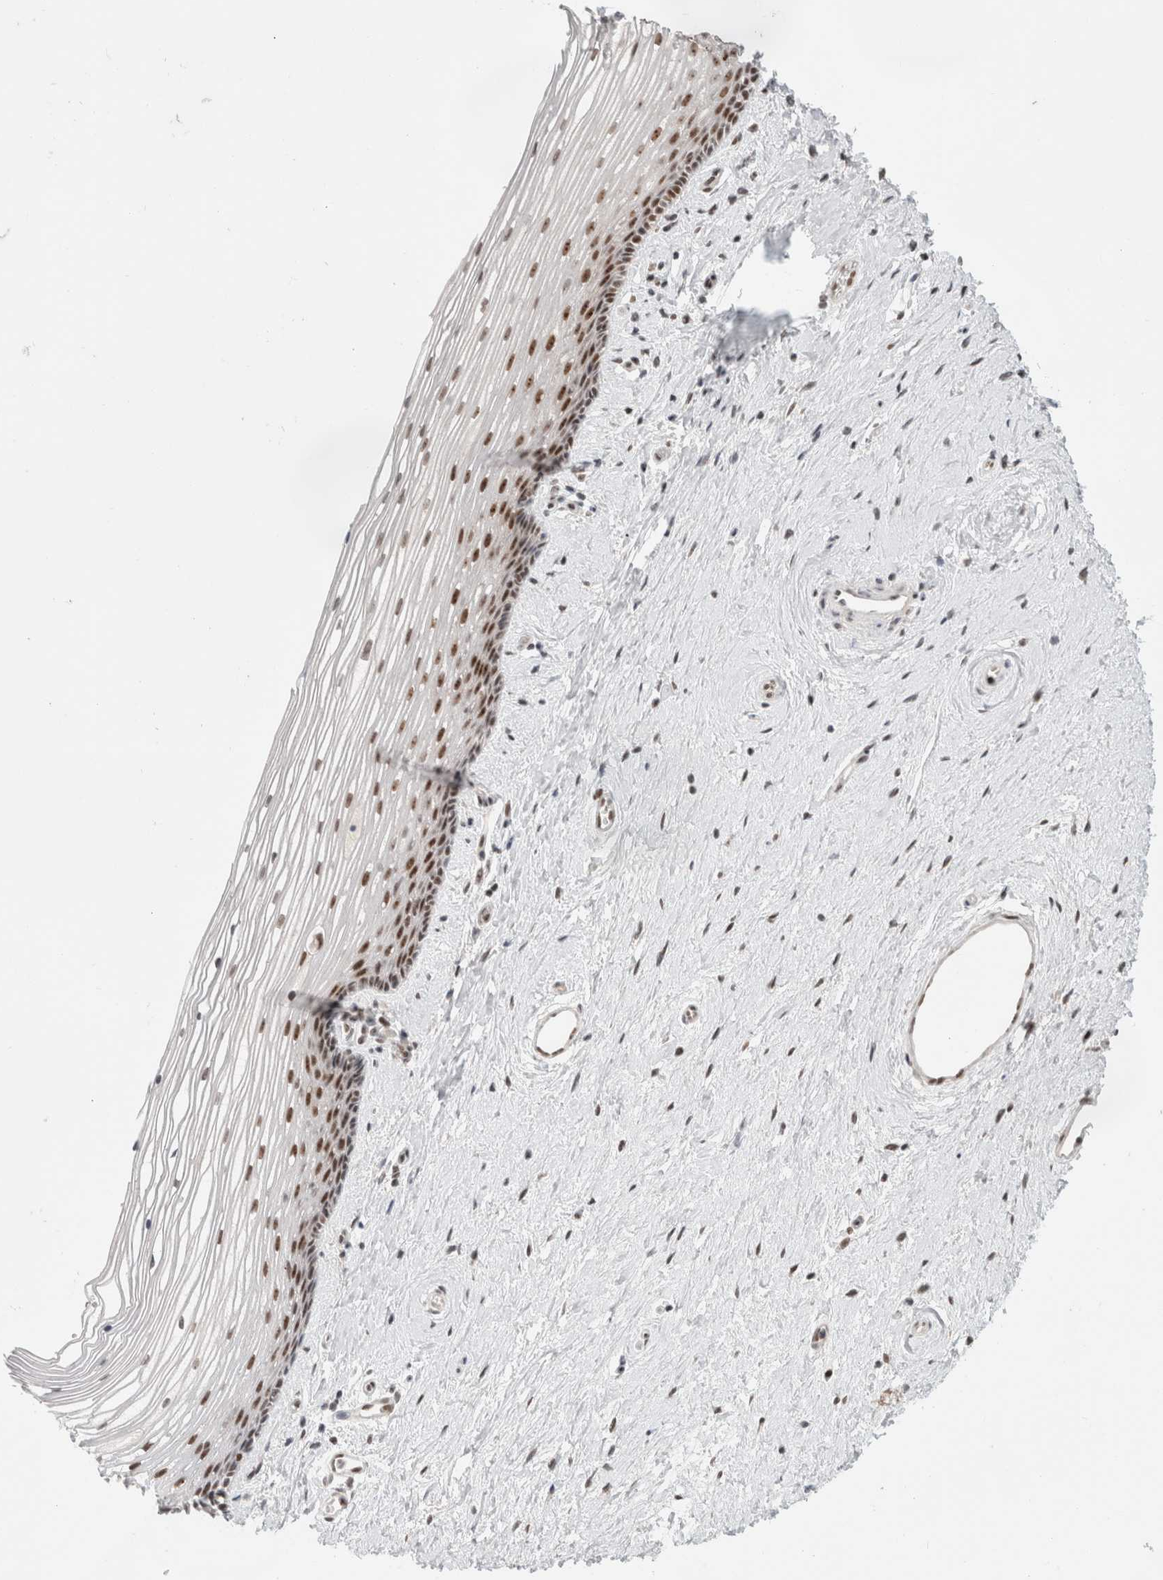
{"staining": {"intensity": "strong", "quantity": ">75%", "location": "nuclear"}, "tissue": "vagina", "cell_type": "Squamous epithelial cells", "image_type": "normal", "snomed": [{"axis": "morphology", "description": "Normal tissue, NOS"}, {"axis": "topography", "description": "Vagina"}], "caption": "Immunohistochemistry (IHC) histopathology image of normal vagina: human vagina stained using IHC exhibits high levels of strong protein expression localized specifically in the nuclear of squamous epithelial cells, appearing as a nuclear brown color.", "gene": "SENP6", "patient": {"sex": "female", "age": 46}}